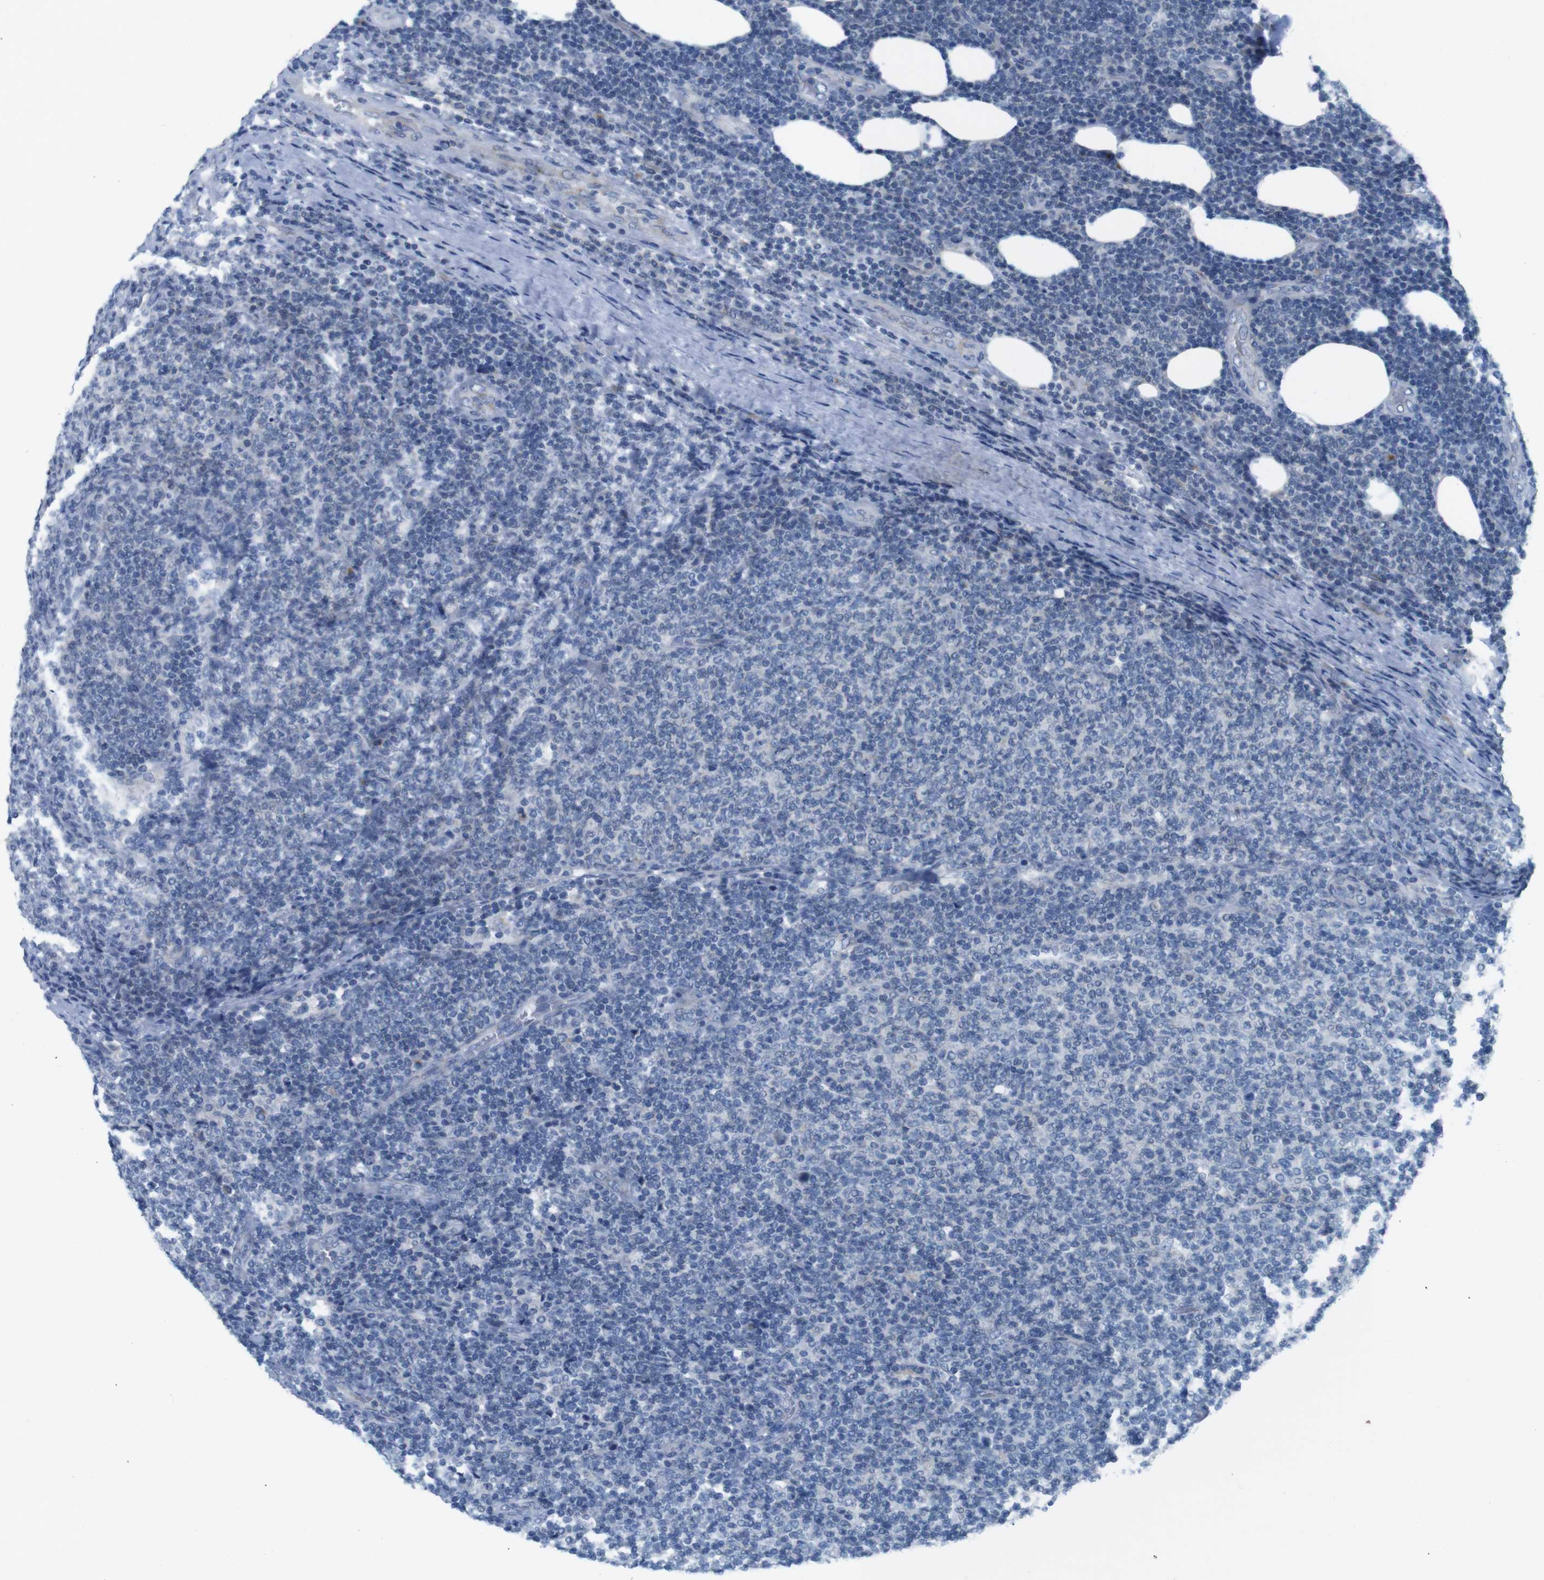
{"staining": {"intensity": "negative", "quantity": "none", "location": "none"}, "tissue": "lymphoma", "cell_type": "Tumor cells", "image_type": "cancer", "snomed": [{"axis": "morphology", "description": "Malignant lymphoma, non-Hodgkin's type, Low grade"}, {"axis": "topography", "description": "Lymph node"}], "caption": "Micrograph shows no protein expression in tumor cells of lymphoma tissue. (DAB immunohistochemistry, high magnification).", "gene": "GOLGA2", "patient": {"sex": "male", "age": 66}}